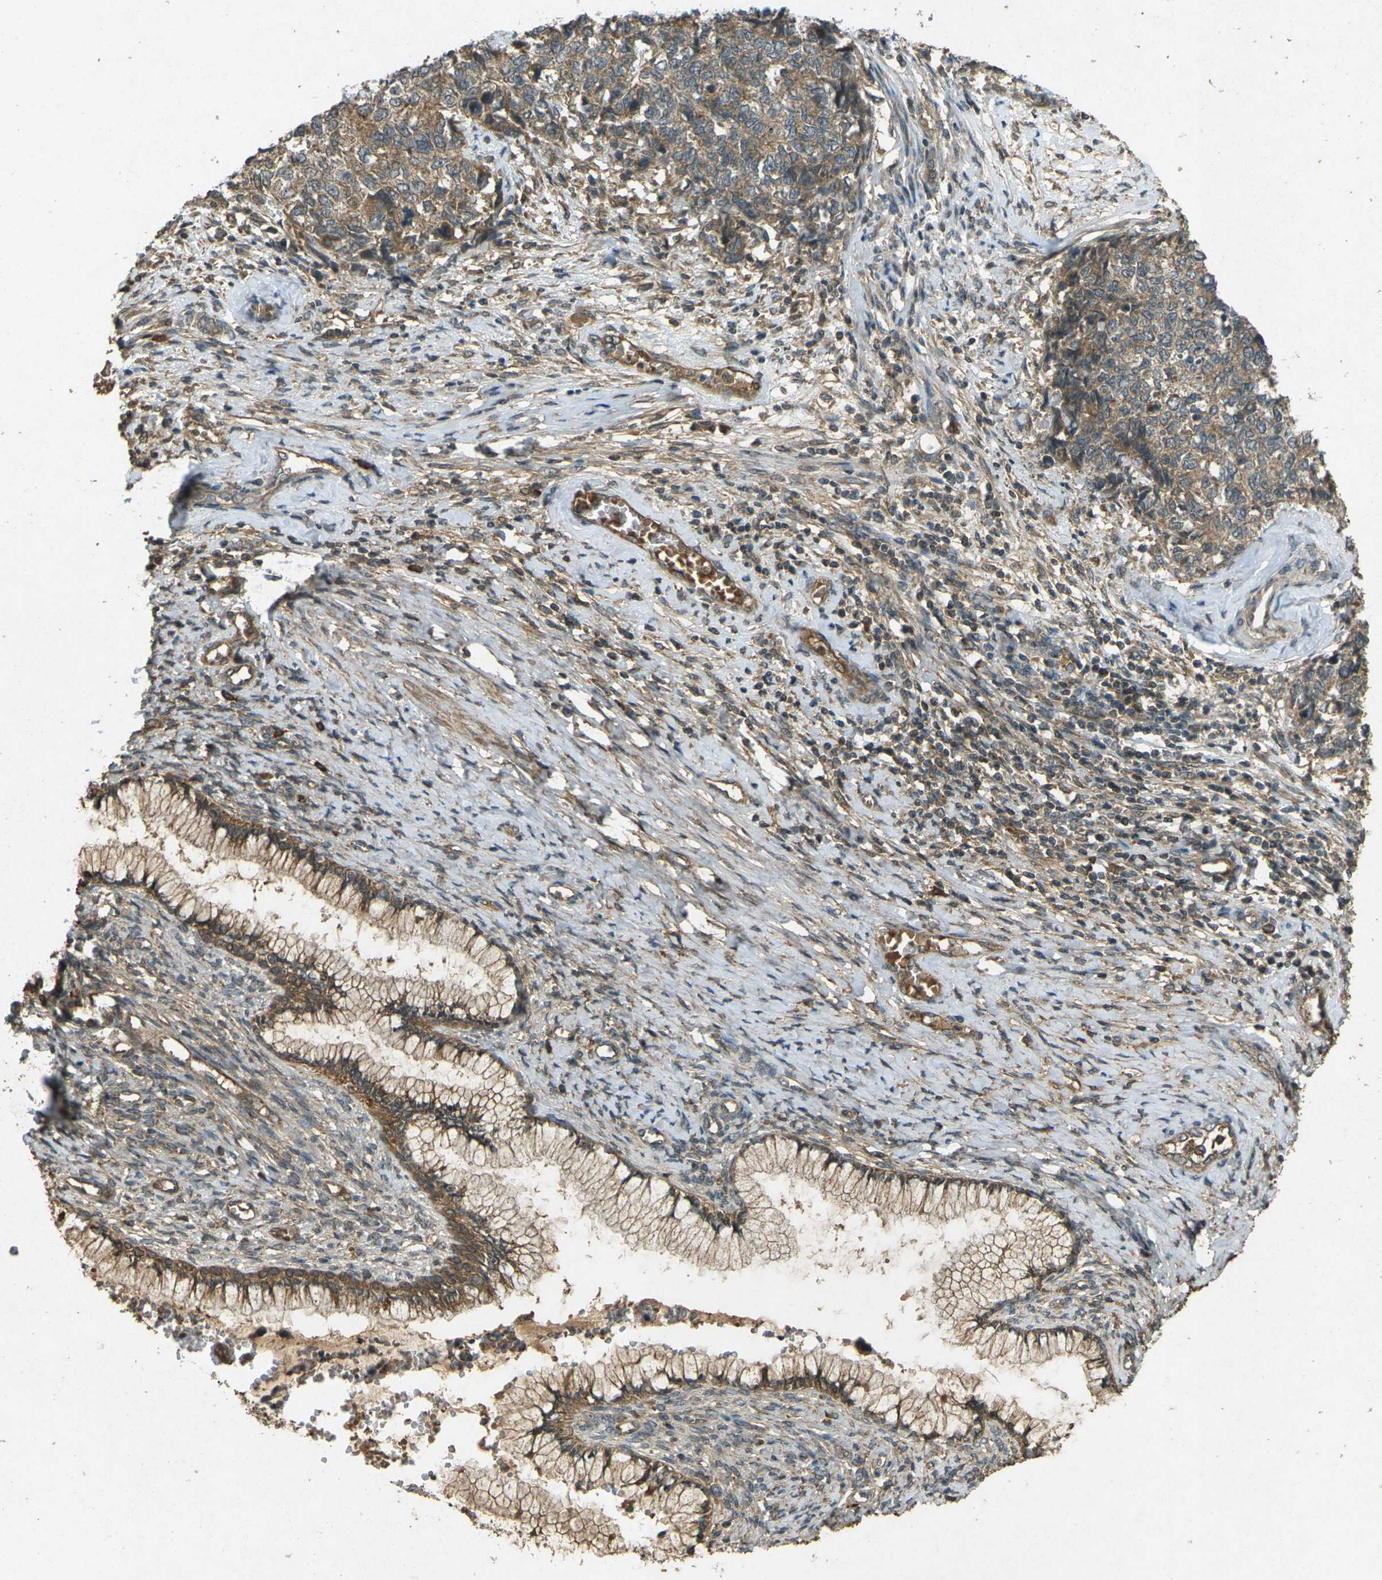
{"staining": {"intensity": "moderate", "quantity": ">75%", "location": "cytoplasmic/membranous"}, "tissue": "cervical cancer", "cell_type": "Tumor cells", "image_type": "cancer", "snomed": [{"axis": "morphology", "description": "Squamous cell carcinoma, NOS"}, {"axis": "topography", "description": "Cervix"}], "caption": "Cervical cancer stained with DAB (3,3'-diaminobenzidine) immunohistochemistry (IHC) reveals medium levels of moderate cytoplasmic/membranous expression in about >75% of tumor cells. The staining is performed using DAB brown chromogen to label protein expression. The nuclei are counter-stained blue using hematoxylin.", "gene": "TAP1", "patient": {"sex": "female", "age": 63}}